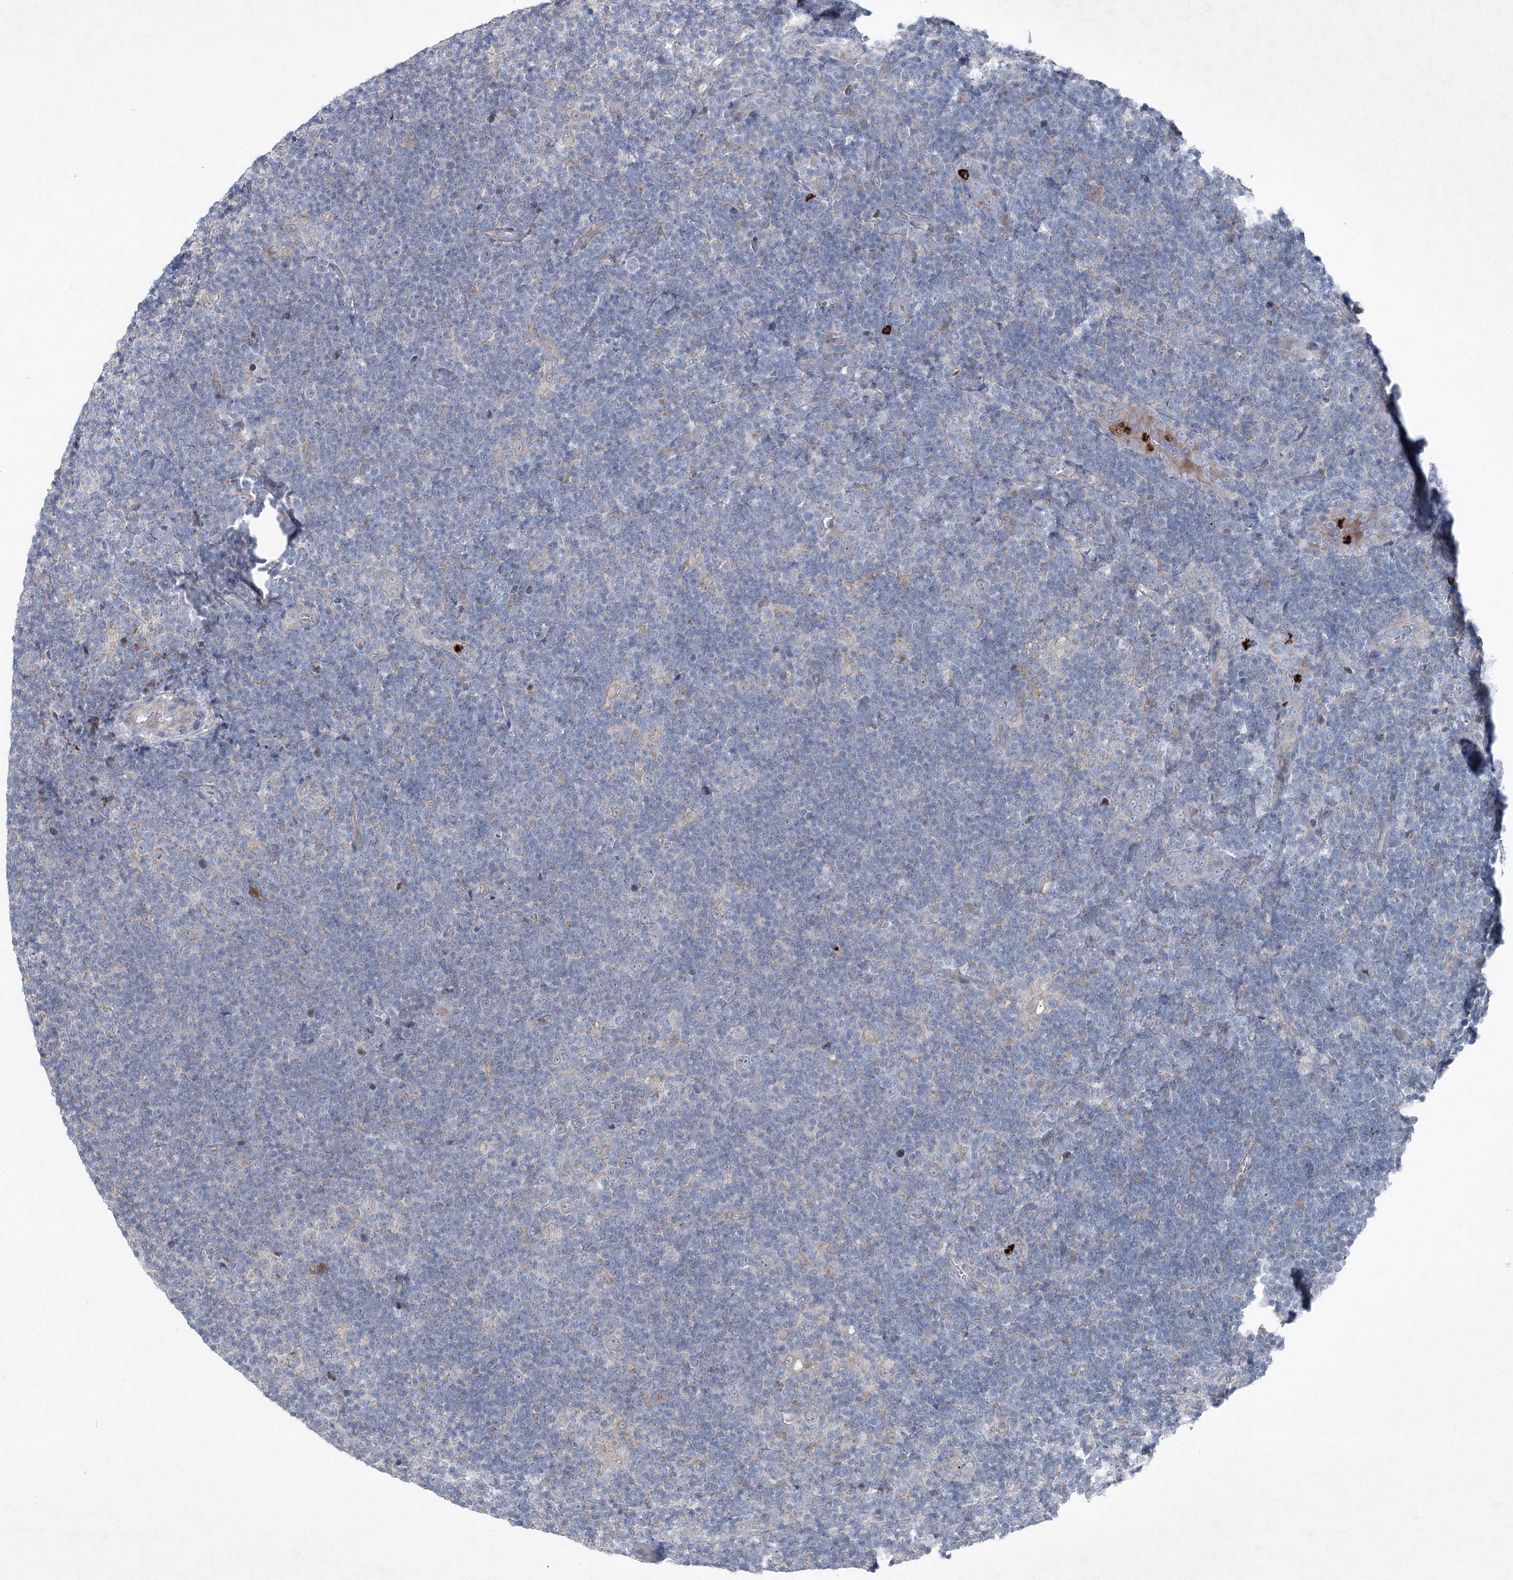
{"staining": {"intensity": "negative", "quantity": "none", "location": "none"}, "tissue": "lymphoma", "cell_type": "Tumor cells", "image_type": "cancer", "snomed": [{"axis": "morphology", "description": "Hodgkin's disease, NOS"}, {"axis": "topography", "description": "Lymph node"}], "caption": "This is an IHC histopathology image of lymphoma. There is no positivity in tumor cells.", "gene": "PLA2G12A", "patient": {"sex": "female", "age": 57}}